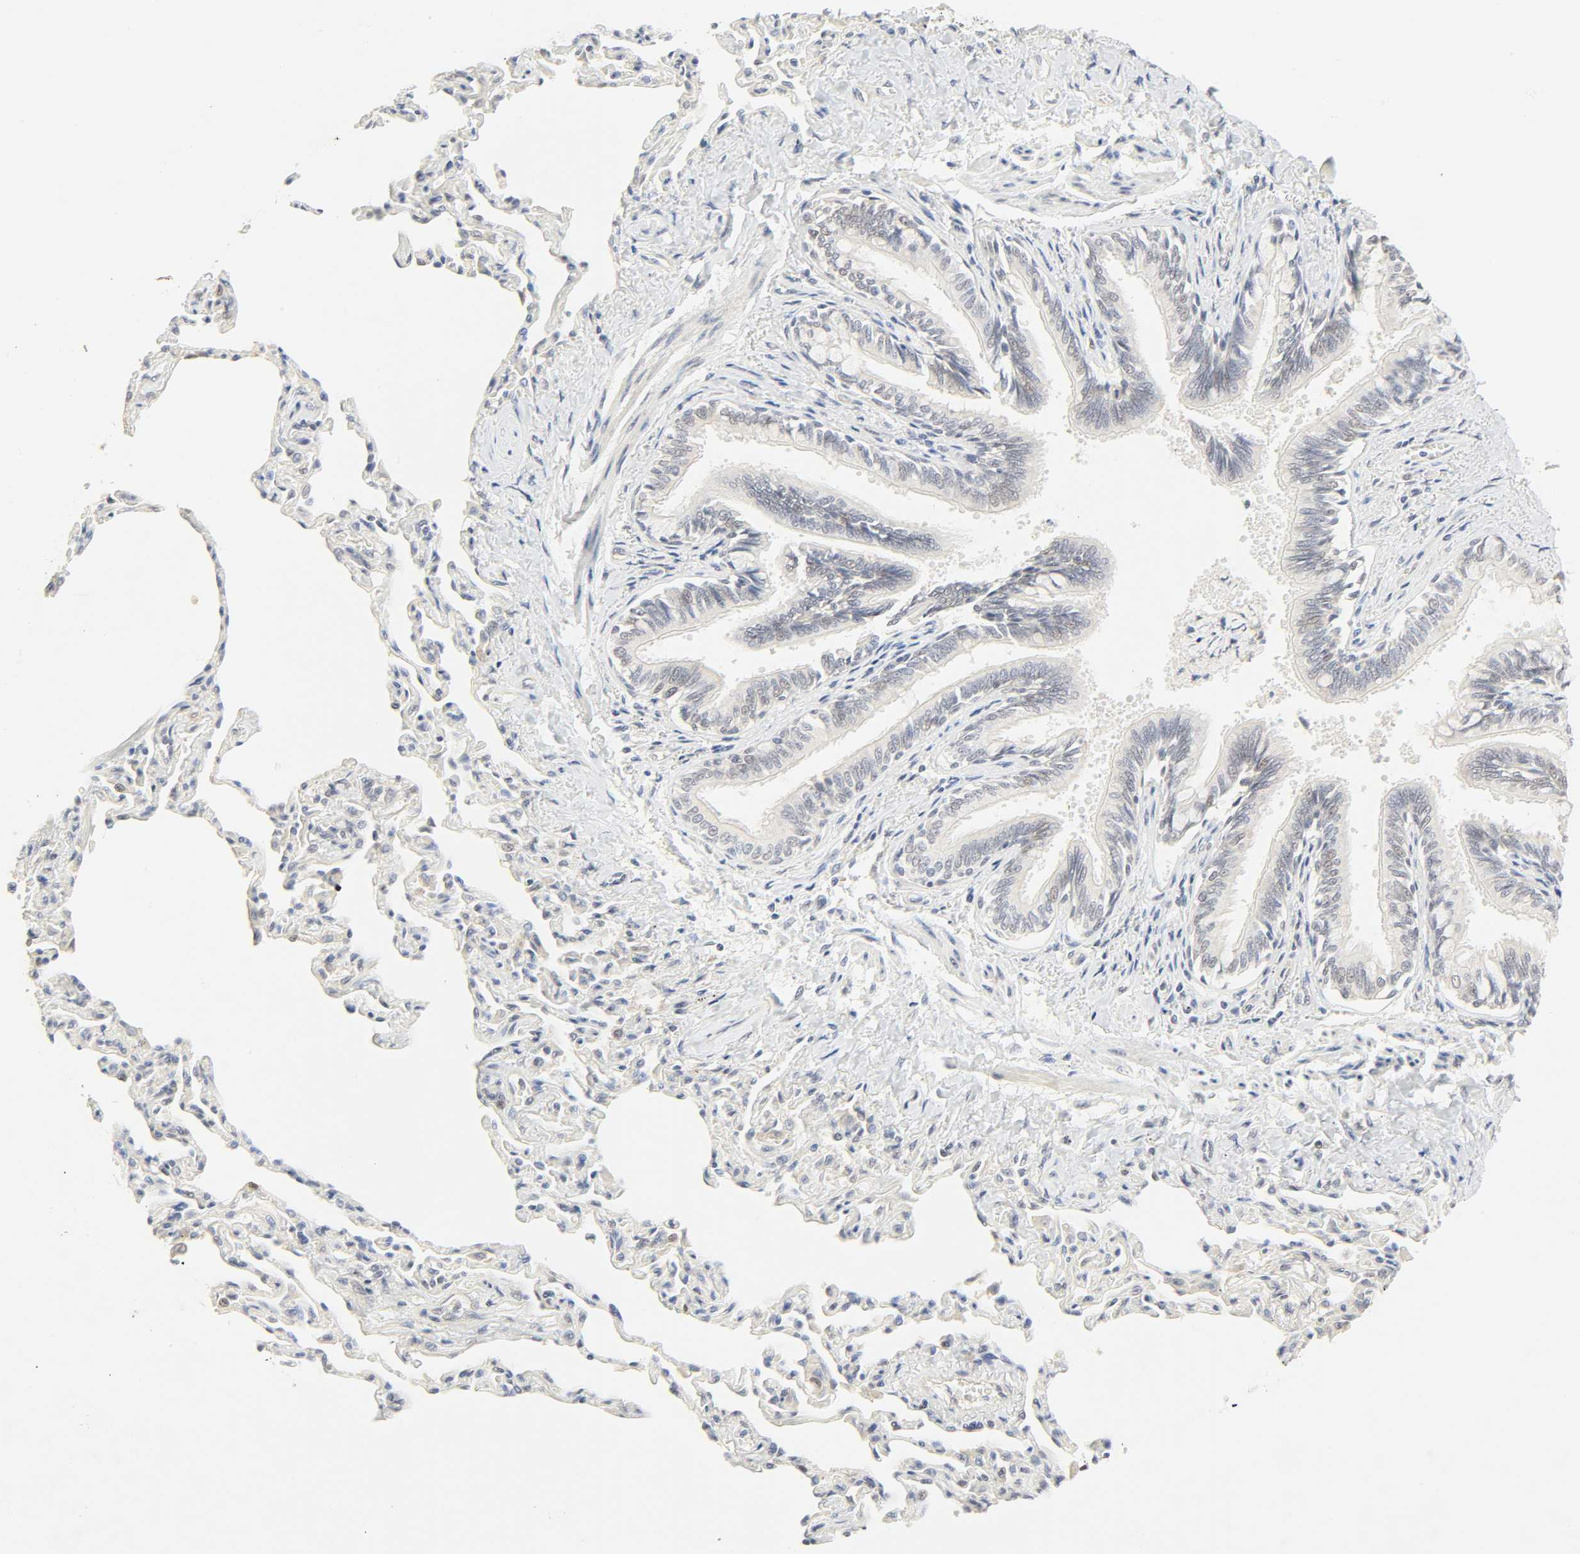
{"staining": {"intensity": "weak", "quantity": "<25%", "location": "cytoplasmic/membranous"}, "tissue": "bronchus", "cell_type": "Respiratory epithelial cells", "image_type": "normal", "snomed": [{"axis": "morphology", "description": "Normal tissue, NOS"}, {"axis": "topography", "description": "Lung"}], "caption": "This is a micrograph of IHC staining of unremarkable bronchus, which shows no expression in respiratory epithelial cells.", "gene": "ACSS2", "patient": {"sex": "male", "age": 64}}